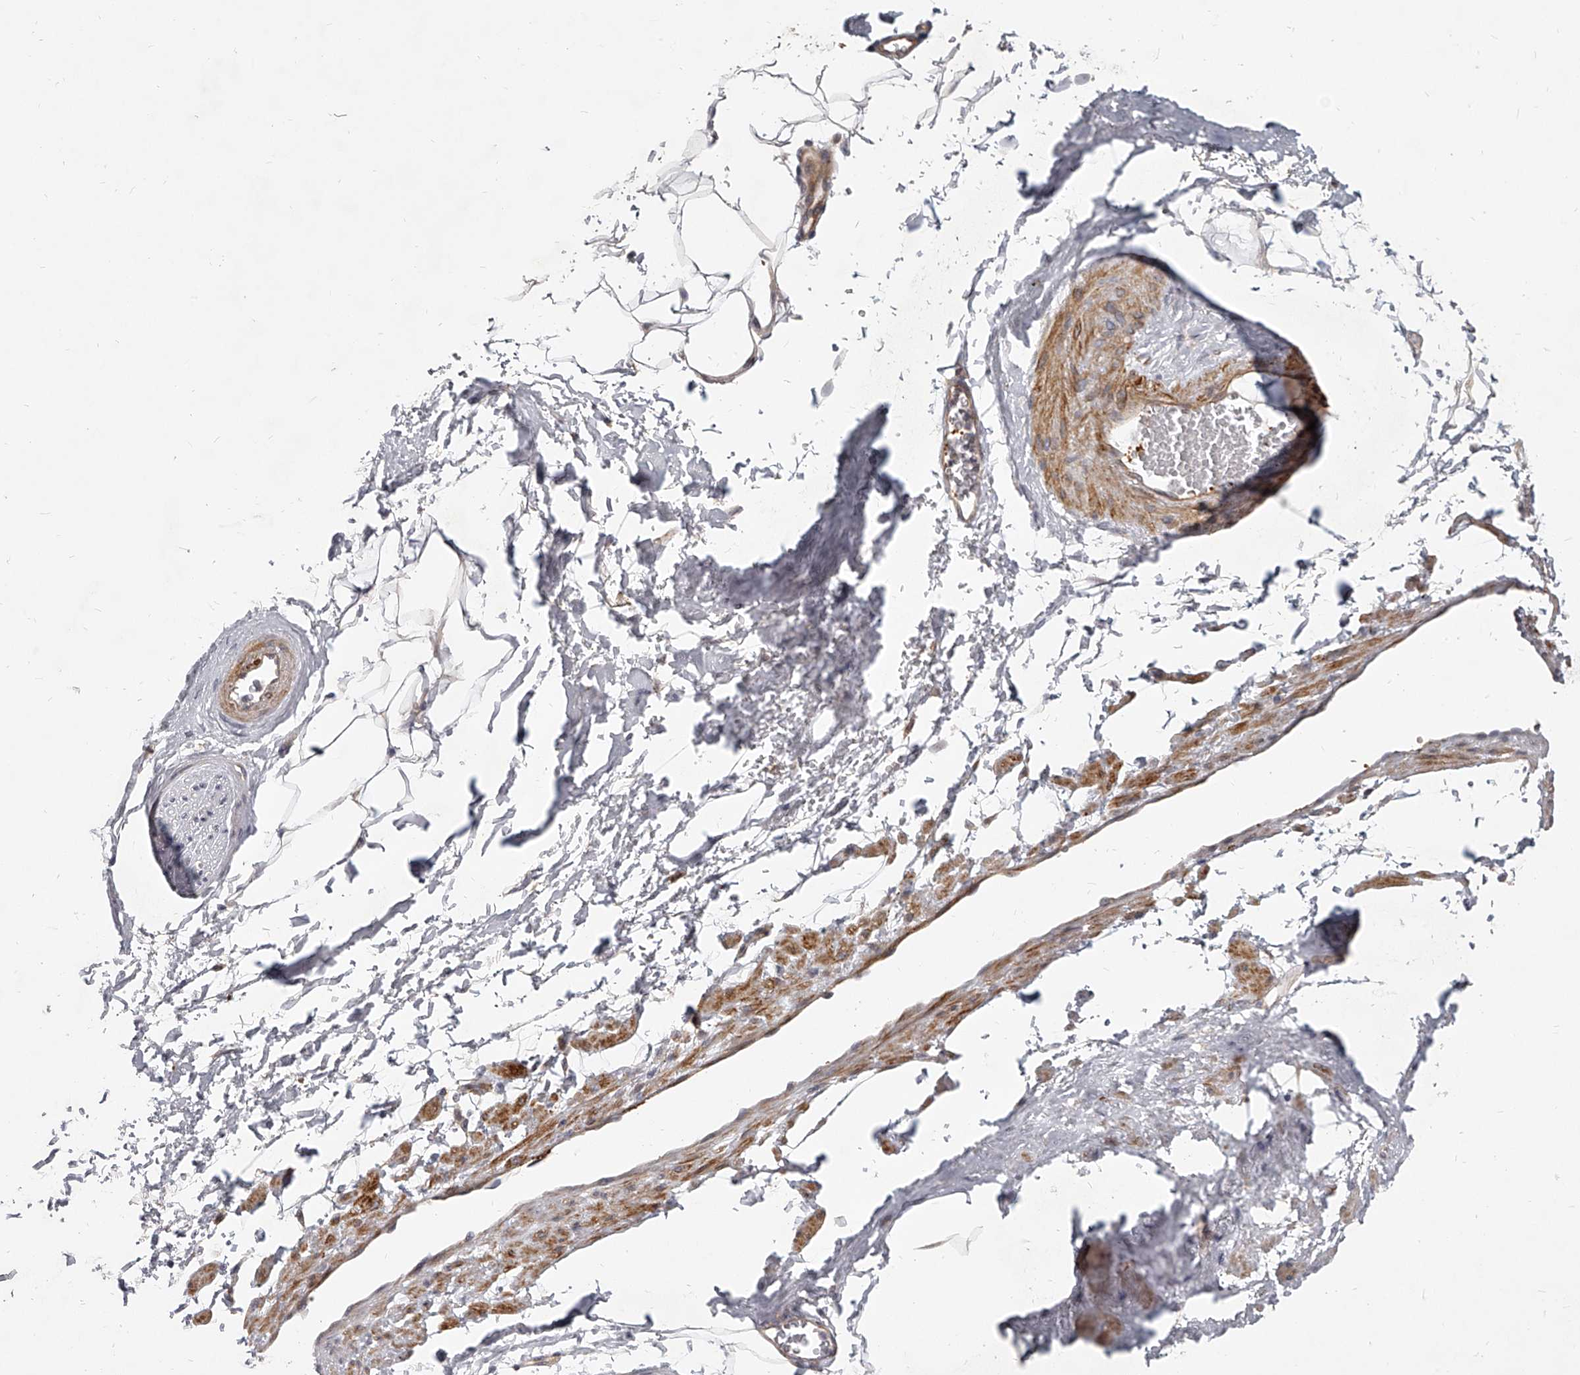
{"staining": {"intensity": "weak", "quantity": ">75%", "location": "cytoplasmic/membranous"}, "tissue": "adipose tissue", "cell_type": "Adipocytes", "image_type": "normal", "snomed": [{"axis": "morphology", "description": "Normal tissue, NOS"}, {"axis": "morphology", "description": "Adenocarcinoma, Low grade"}, {"axis": "topography", "description": "Prostate"}, {"axis": "topography", "description": "Peripheral nerve tissue"}], "caption": "Protein staining of benign adipose tissue reveals weak cytoplasmic/membranous positivity in about >75% of adipocytes. The protein of interest is stained brown, and the nuclei are stained in blue (DAB (3,3'-diaminobenzidine) IHC with brightfield microscopy, high magnification).", "gene": "SLC37A1", "patient": {"sex": "male", "age": 63}}